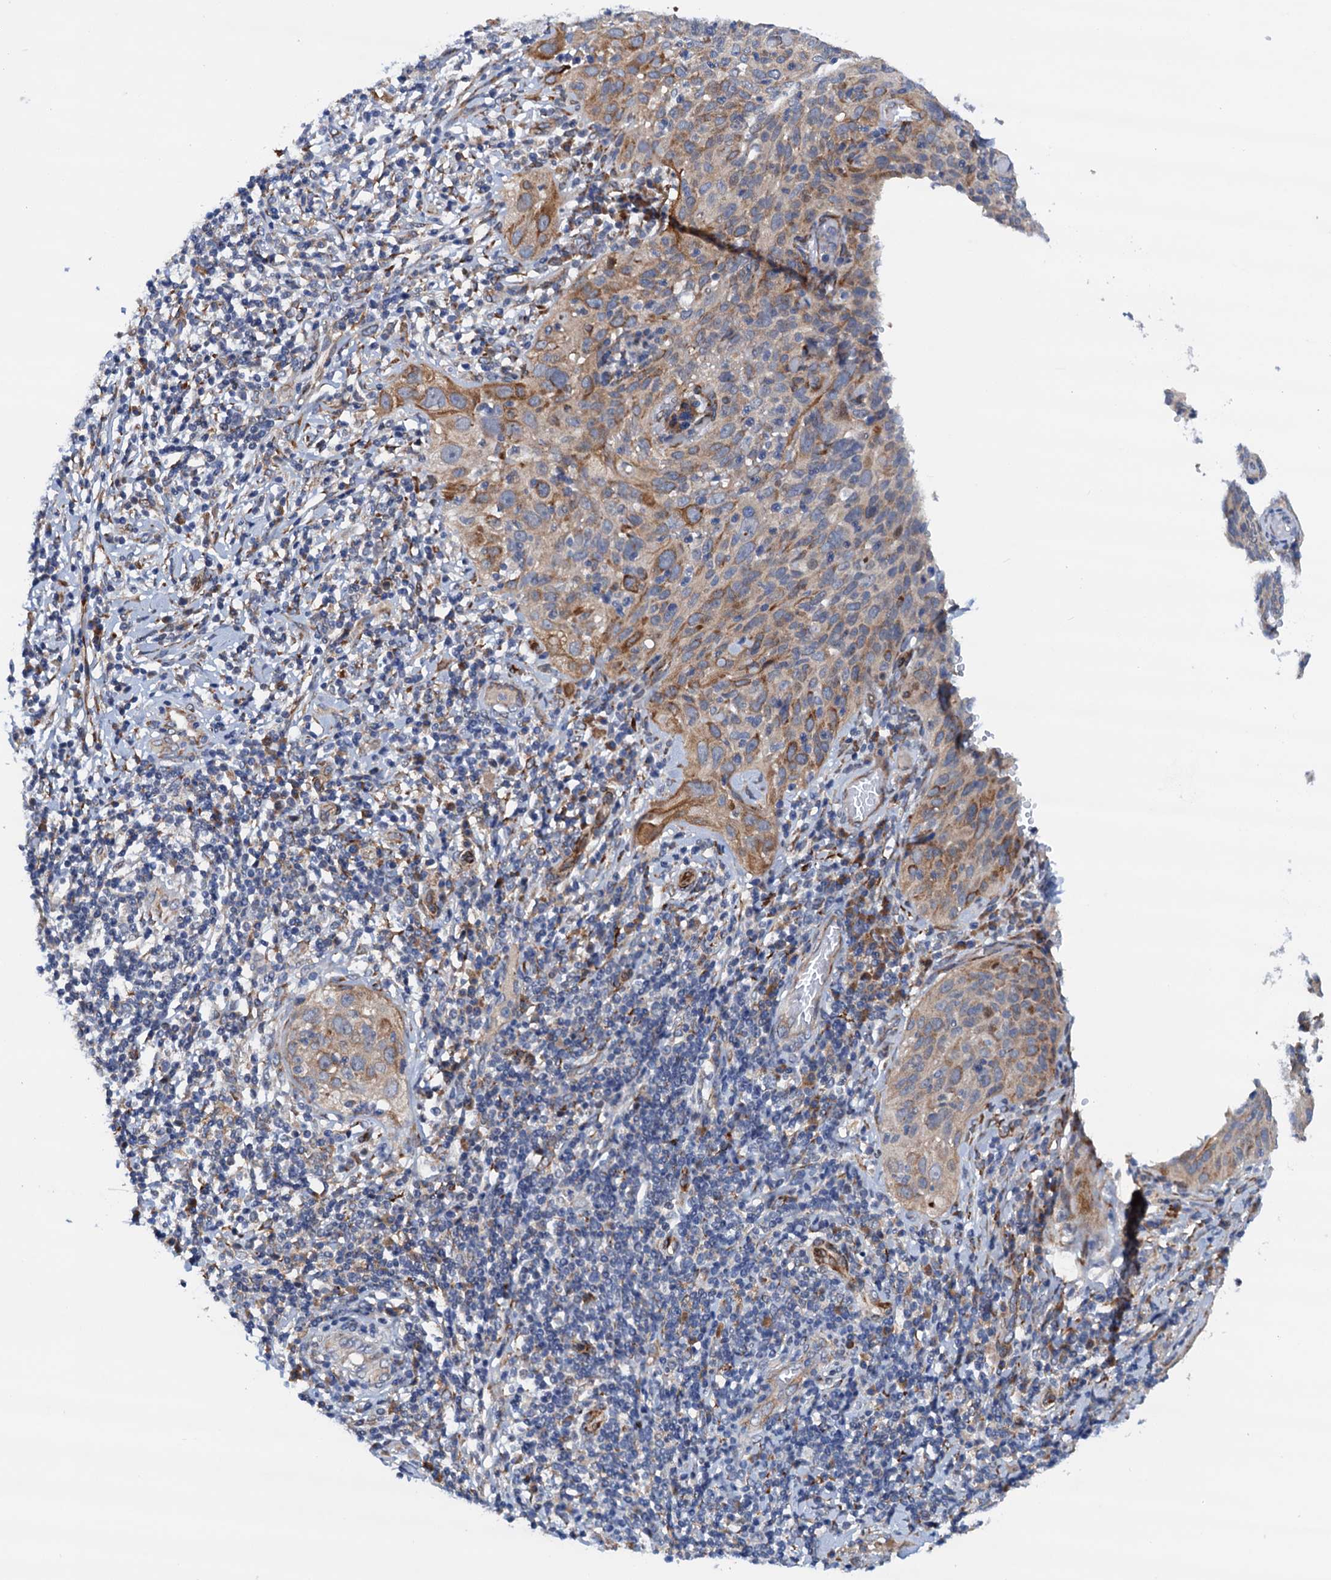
{"staining": {"intensity": "moderate", "quantity": "<25%", "location": "cytoplasmic/membranous"}, "tissue": "cervical cancer", "cell_type": "Tumor cells", "image_type": "cancer", "snomed": [{"axis": "morphology", "description": "Squamous cell carcinoma, NOS"}, {"axis": "topography", "description": "Cervix"}], "caption": "Protein positivity by immunohistochemistry displays moderate cytoplasmic/membranous staining in approximately <25% of tumor cells in cervical squamous cell carcinoma. The staining was performed using DAB (3,3'-diaminobenzidine), with brown indicating positive protein expression. Nuclei are stained blue with hematoxylin.", "gene": "RASSF9", "patient": {"sex": "female", "age": 31}}